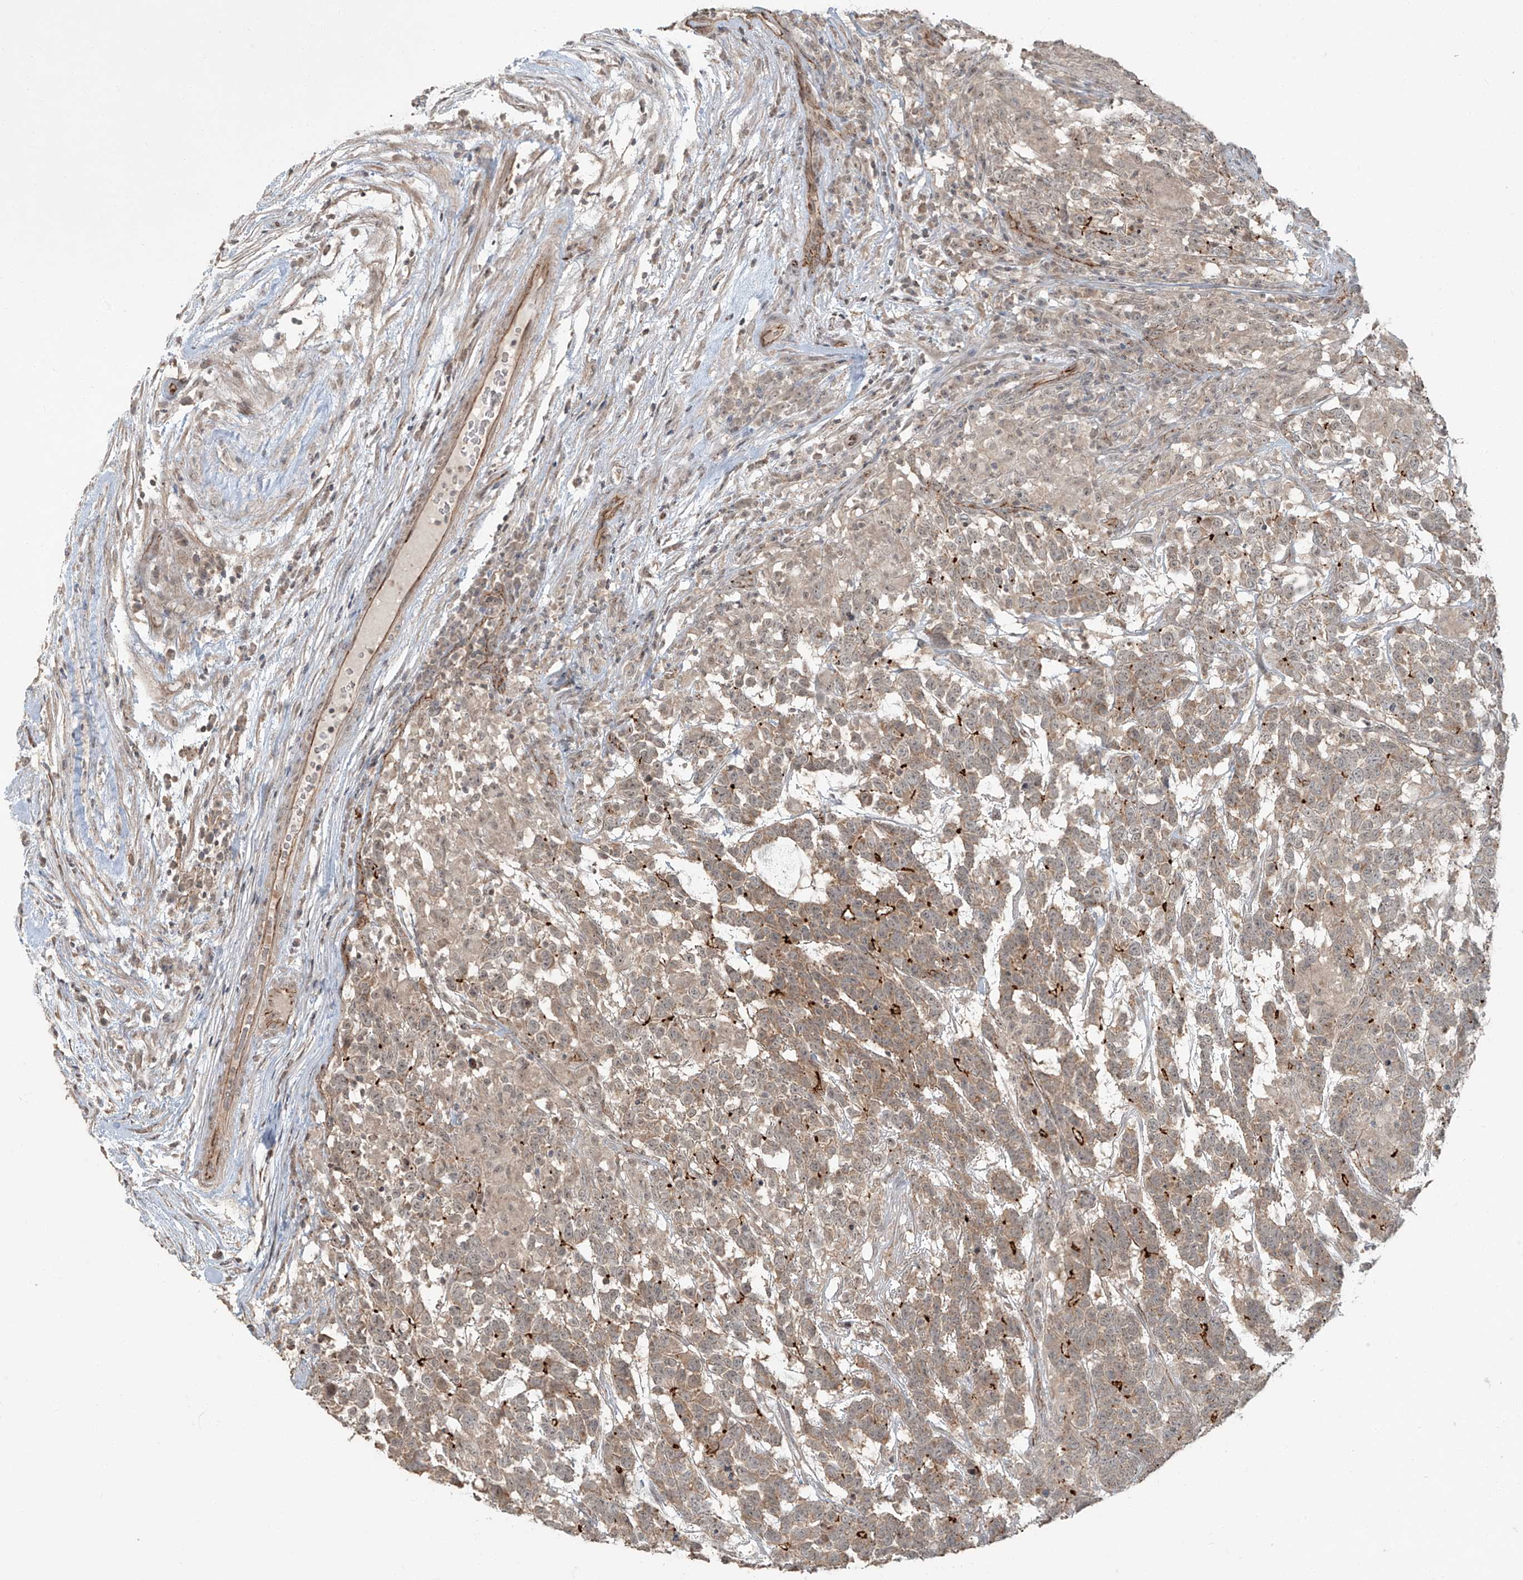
{"staining": {"intensity": "moderate", "quantity": ">75%", "location": "cytoplasmic/membranous"}, "tissue": "testis cancer", "cell_type": "Tumor cells", "image_type": "cancer", "snomed": [{"axis": "morphology", "description": "Carcinoma, Embryonal, NOS"}, {"axis": "topography", "description": "Testis"}], "caption": "High-power microscopy captured an immunohistochemistry micrograph of testis cancer (embryonal carcinoma), revealing moderate cytoplasmic/membranous expression in approximately >75% of tumor cells.", "gene": "ZNF16", "patient": {"sex": "male", "age": 26}}